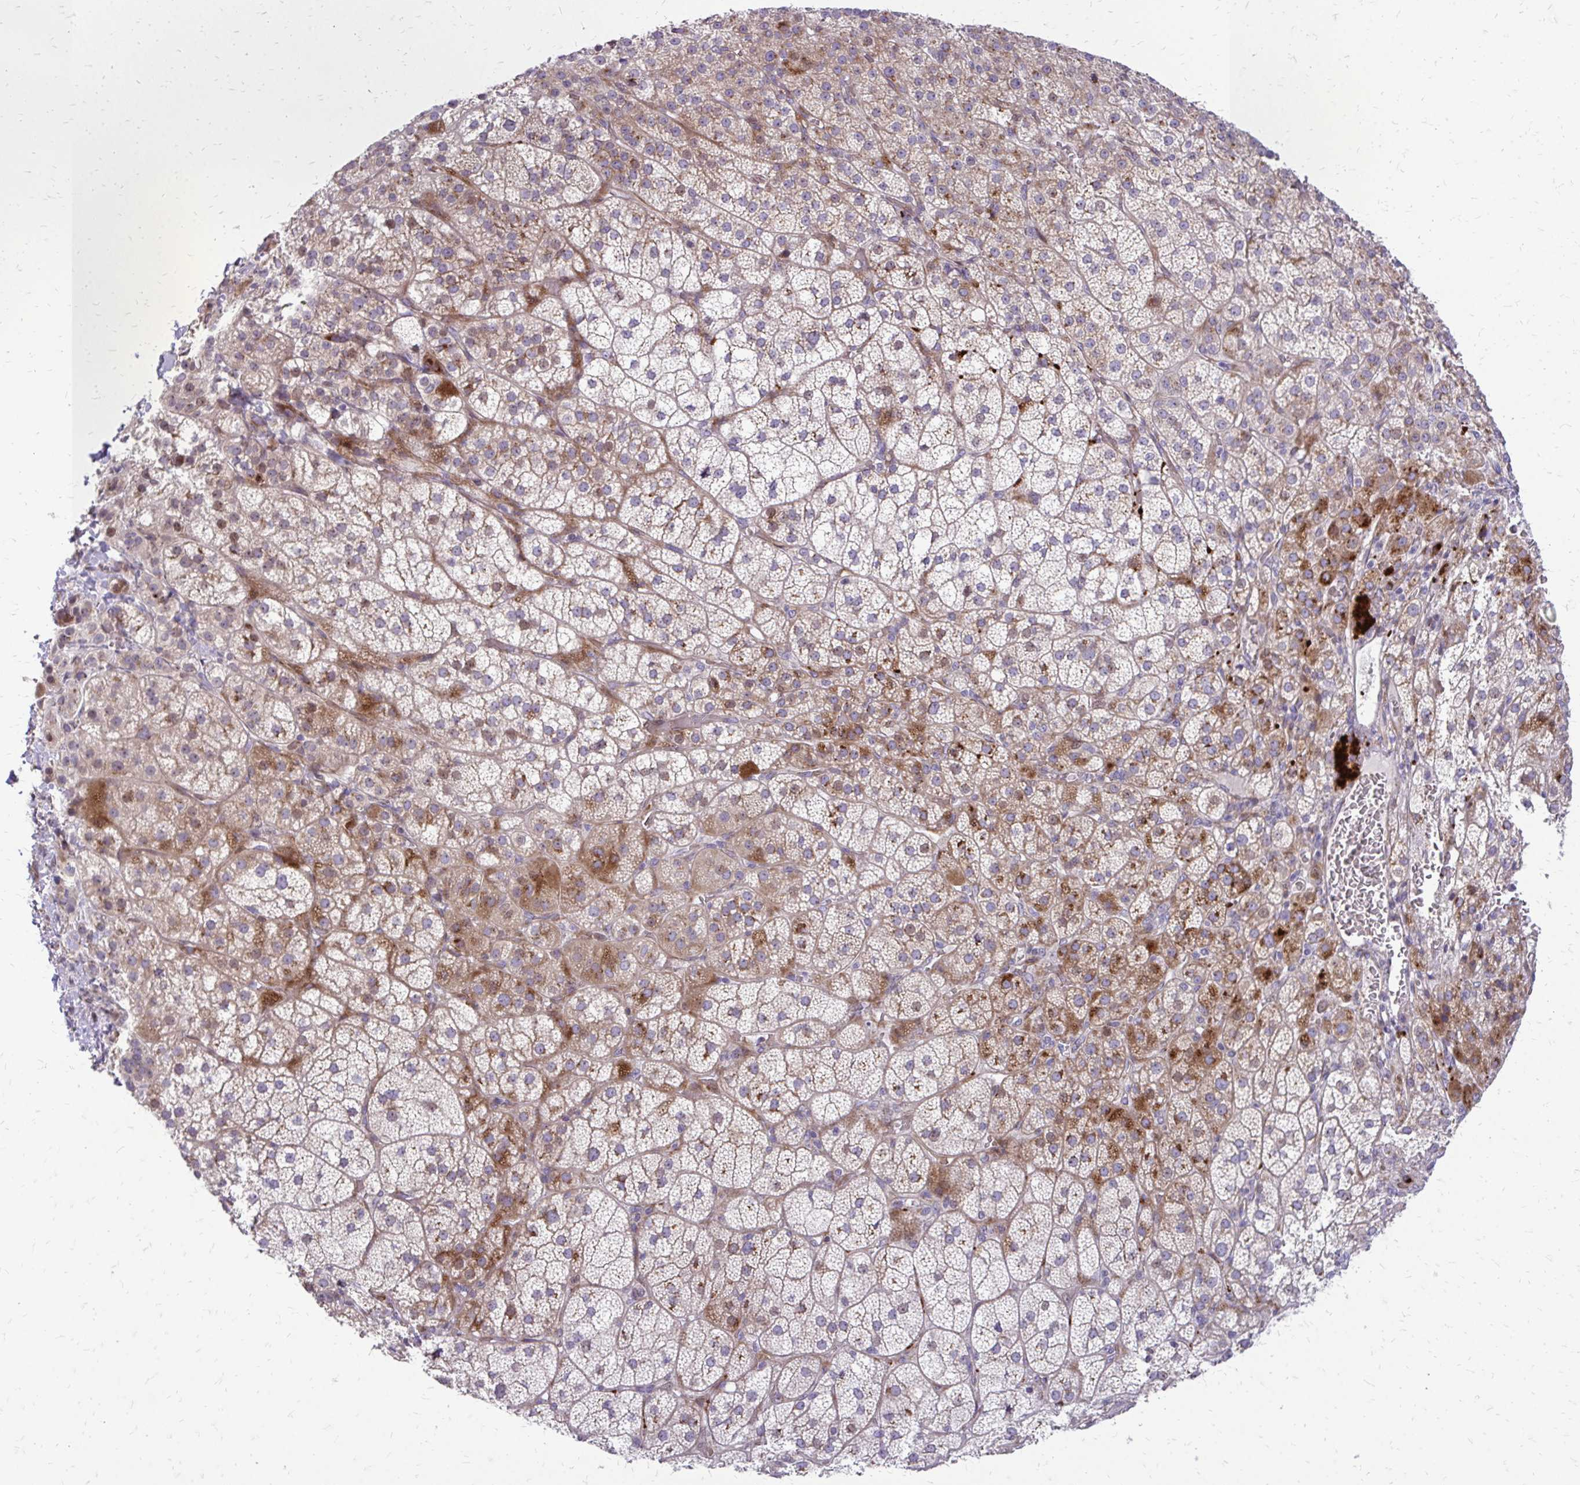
{"staining": {"intensity": "strong", "quantity": "25%-75%", "location": "cytoplasmic/membranous"}, "tissue": "adrenal gland", "cell_type": "Glandular cells", "image_type": "normal", "snomed": [{"axis": "morphology", "description": "Normal tissue, NOS"}, {"axis": "topography", "description": "Adrenal gland"}], "caption": "A brown stain shows strong cytoplasmic/membranous expression of a protein in glandular cells of benign adrenal gland. (Stains: DAB (3,3'-diaminobenzidine) in brown, nuclei in blue, Microscopy: brightfield microscopy at high magnification).", "gene": "FUNDC2", "patient": {"sex": "female", "age": 60}}